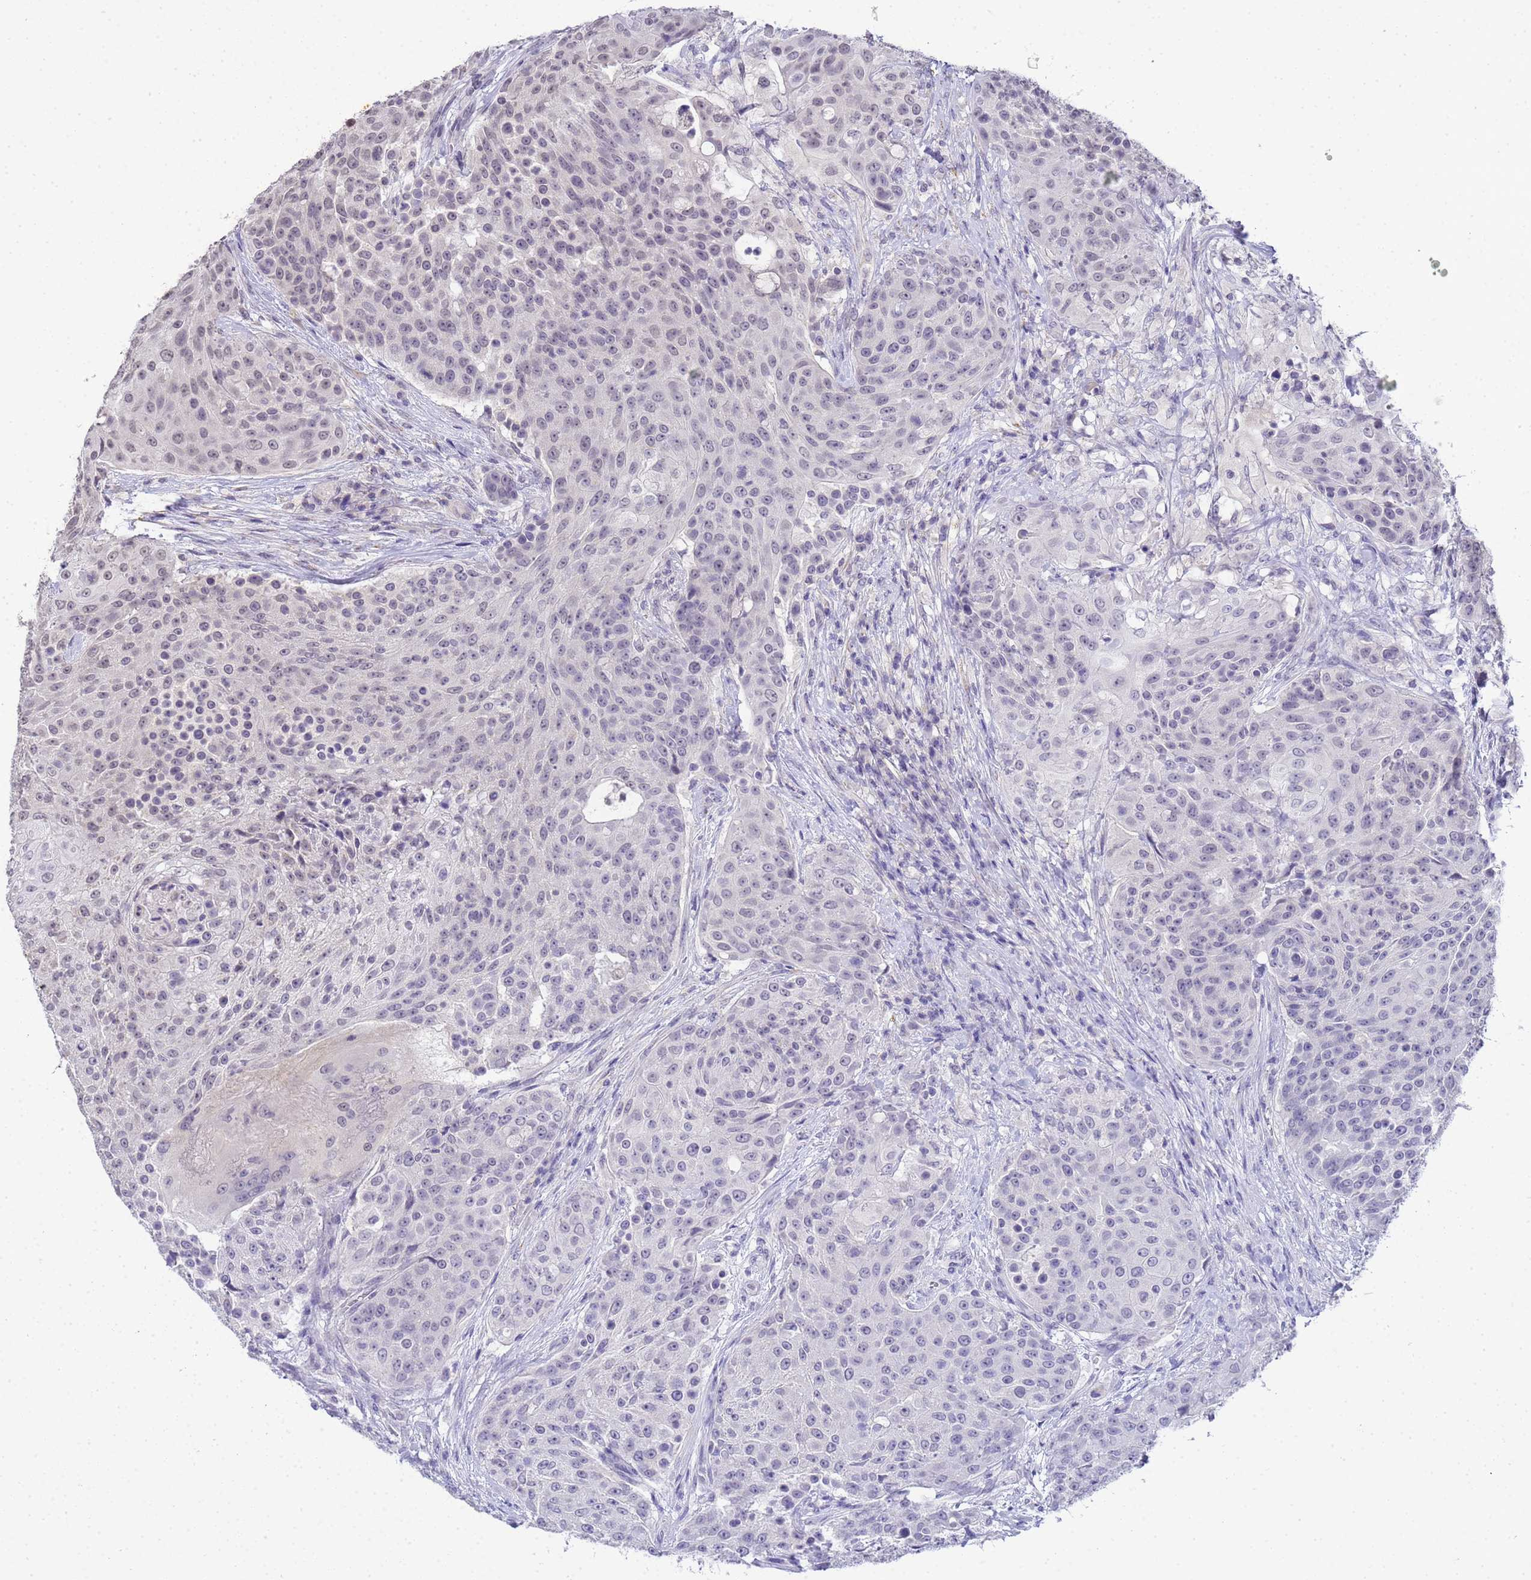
{"staining": {"intensity": "weak", "quantity": "<25%", "location": "nuclear"}, "tissue": "urothelial cancer", "cell_type": "Tumor cells", "image_type": "cancer", "snomed": [{"axis": "morphology", "description": "Urothelial carcinoma, High grade"}, {"axis": "topography", "description": "Urinary bladder"}], "caption": "Tumor cells show no significant positivity in urothelial cancer.", "gene": "MYL7", "patient": {"sex": "female", "age": 63}}